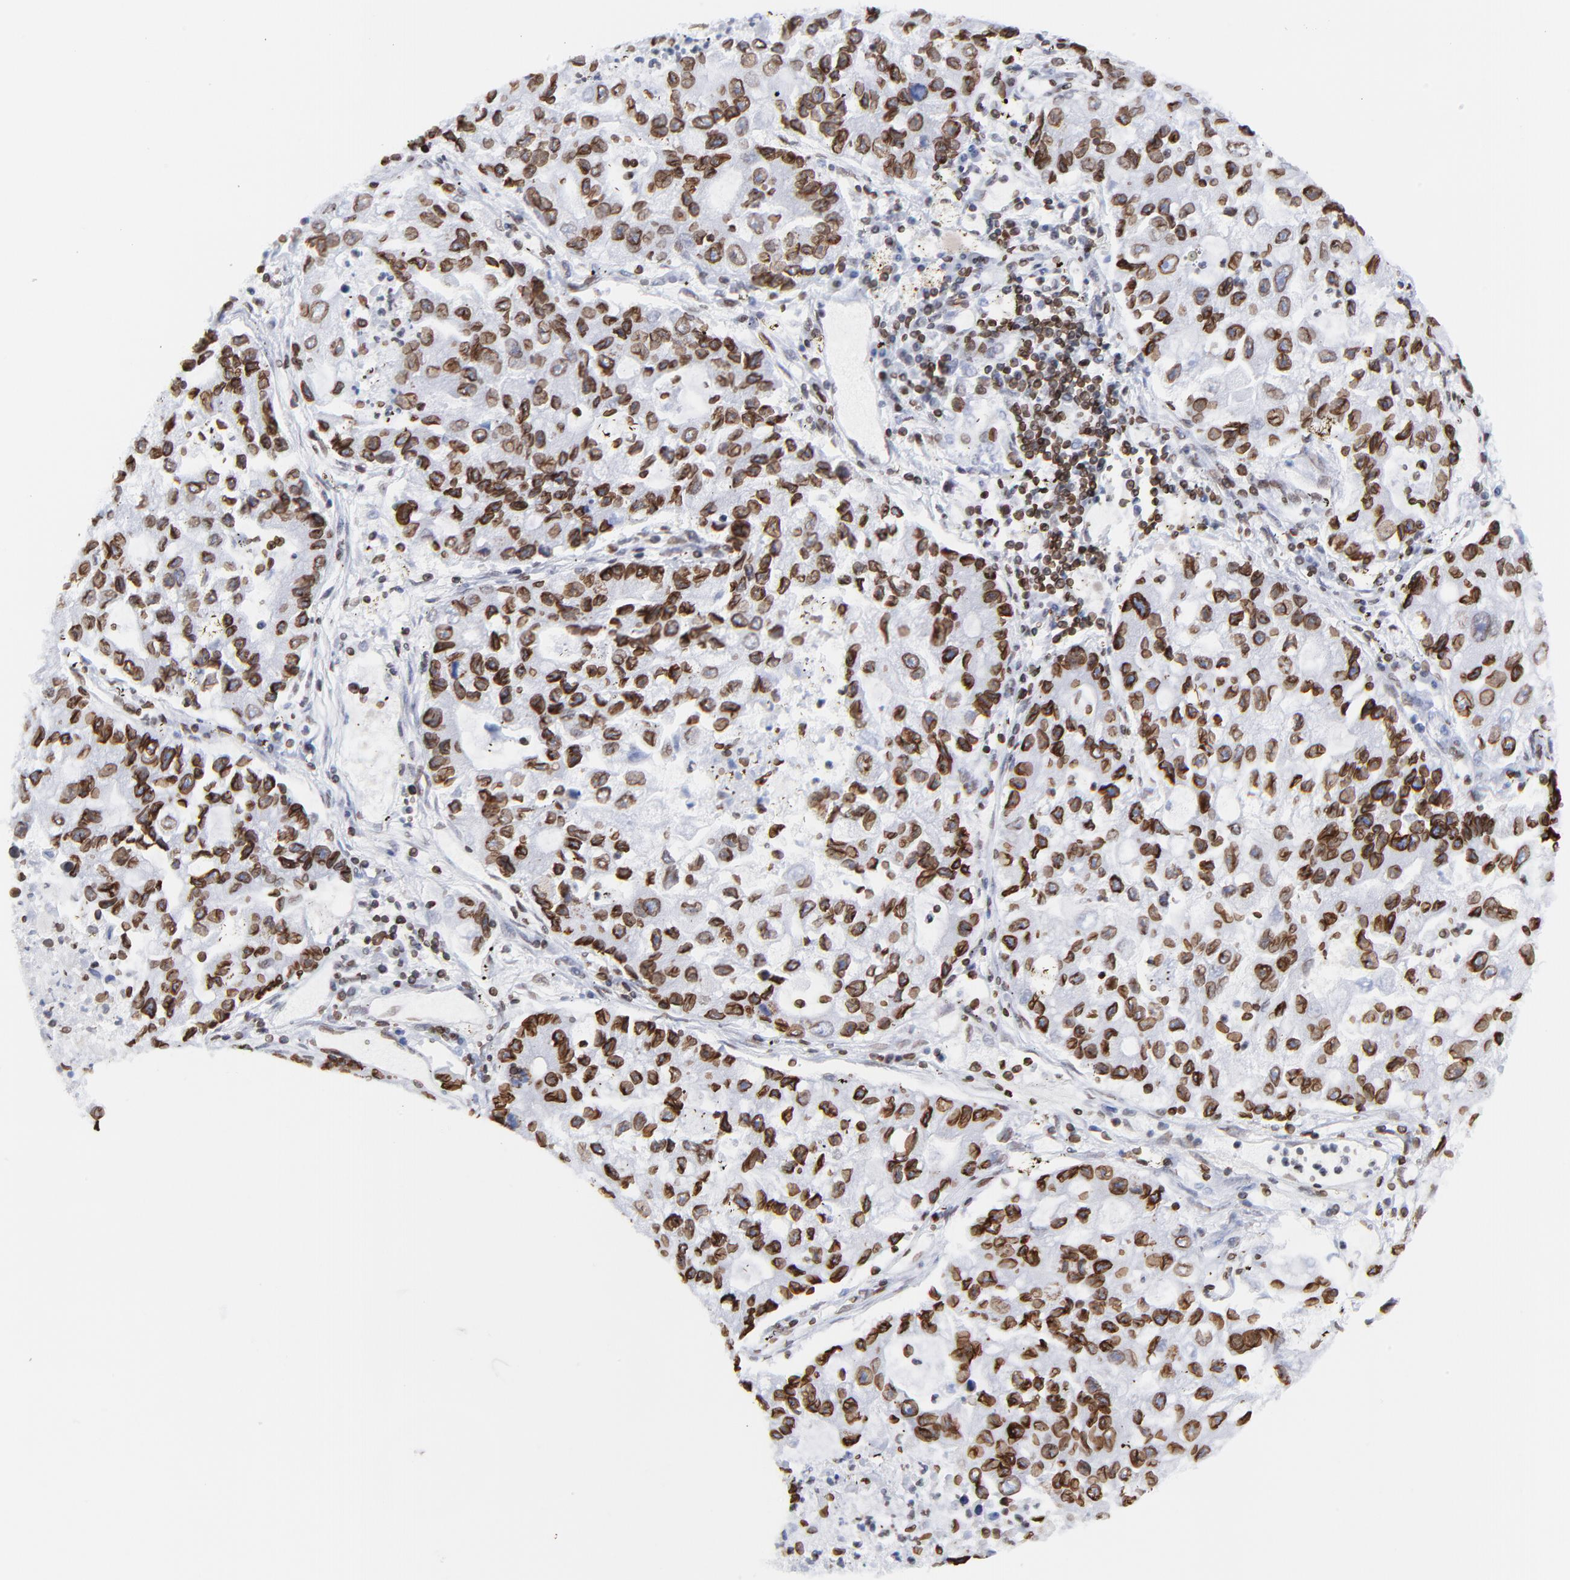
{"staining": {"intensity": "strong", "quantity": ">75%", "location": "cytoplasmic/membranous,nuclear"}, "tissue": "lung cancer", "cell_type": "Tumor cells", "image_type": "cancer", "snomed": [{"axis": "morphology", "description": "Adenocarcinoma, NOS"}, {"axis": "topography", "description": "Lung"}], "caption": "Lung cancer stained for a protein (brown) demonstrates strong cytoplasmic/membranous and nuclear positive staining in approximately >75% of tumor cells.", "gene": "THAP7", "patient": {"sex": "female", "age": 51}}